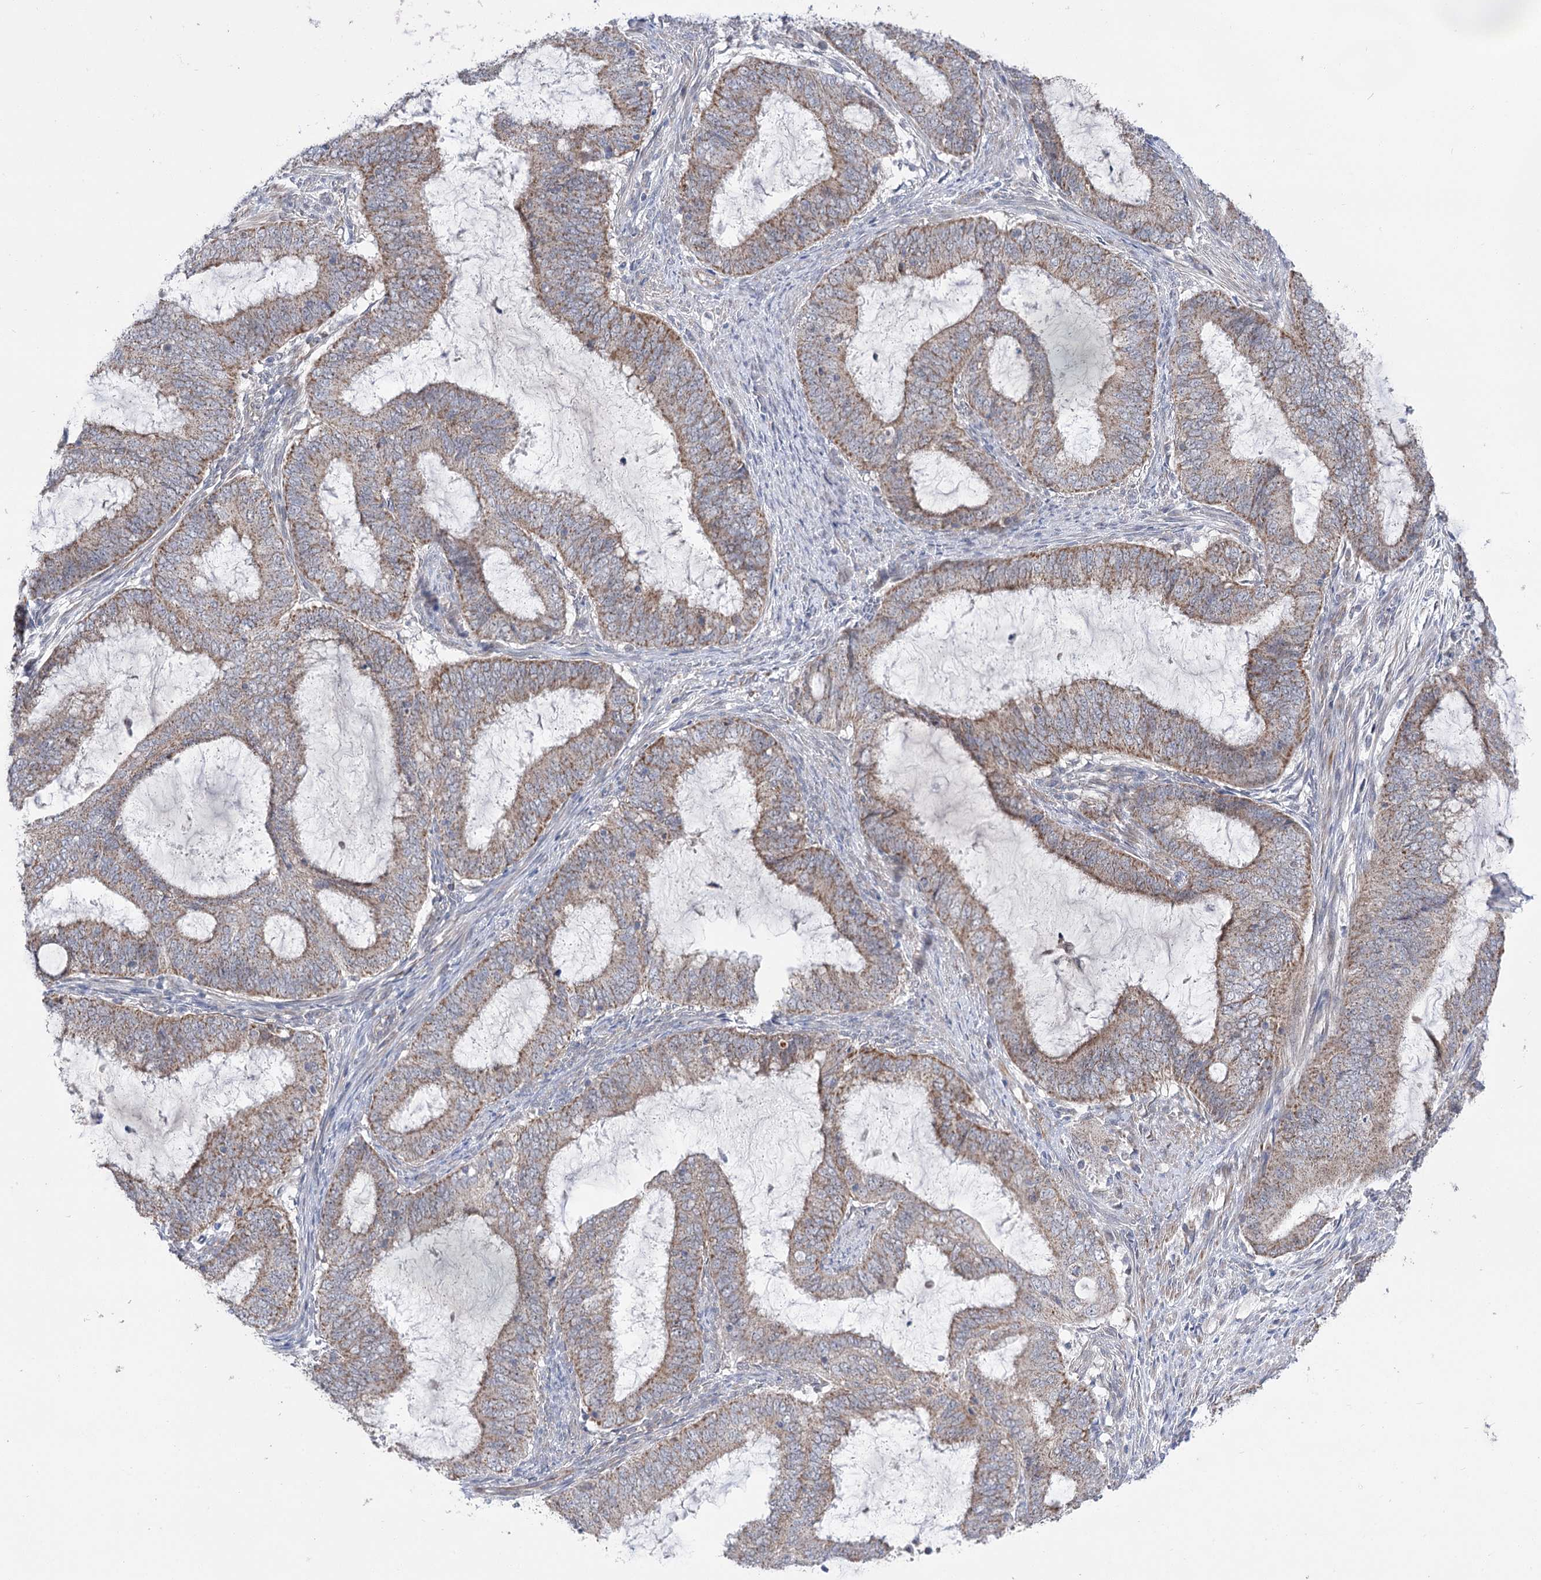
{"staining": {"intensity": "weak", "quantity": ">75%", "location": "cytoplasmic/membranous"}, "tissue": "endometrial cancer", "cell_type": "Tumor cells", "image_type": "cancer", "snomed": [{"axis": "morphology", "description": "Adenocarcinoma, NOS"}, {"axis": "topography", "description": "Endometrium"}], "caption": "Immunohistochemical staining of adenocarcinoma (endometrial) displays weak cytoplasmic/membranous protein staining in approximately >75% of tumor cells.", "gene": "ECHDC3", "patient": {"sex": "female", "age": 51}}